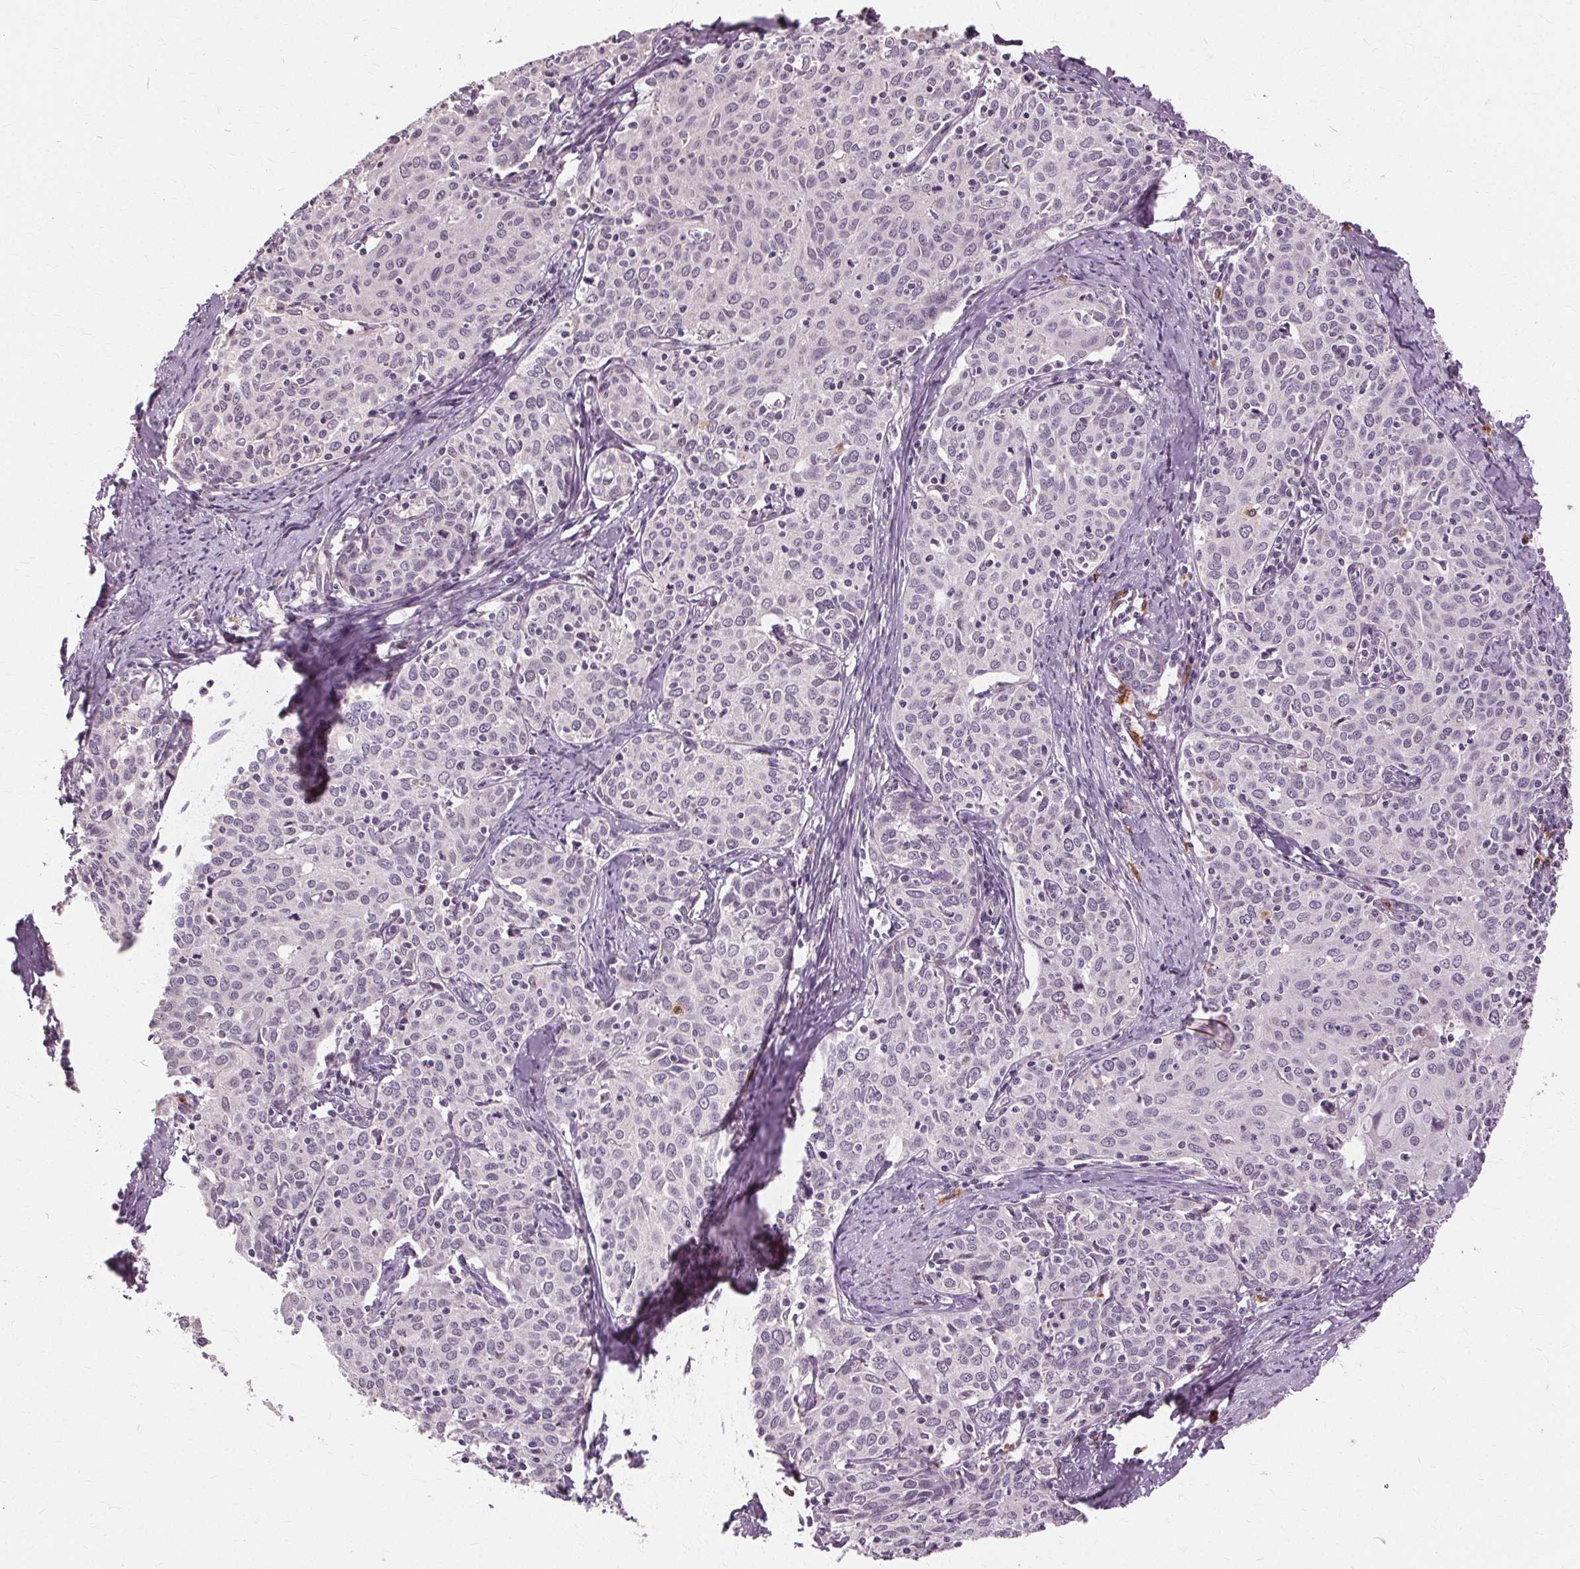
{"staining": {"intensity": "negative", "quantity": "none", "location": "none"}, "tissue": "cervical cancer", "cell_type": "Tumor cells", "image_type": "cancer", "snomed": [{"axis": "morphology", "description": "Squamous cell carcinoma, NOS"}, {"axis": "topography", "description": "Cervix"}], "caption": "IHC micrograph of squamous cell carcinoma (cervical) stained for a protein (brown), which exhibits no staining in tumor cells.", "gene": "SIGLEC6", "patient": {"sex": "female", "age": 62}}